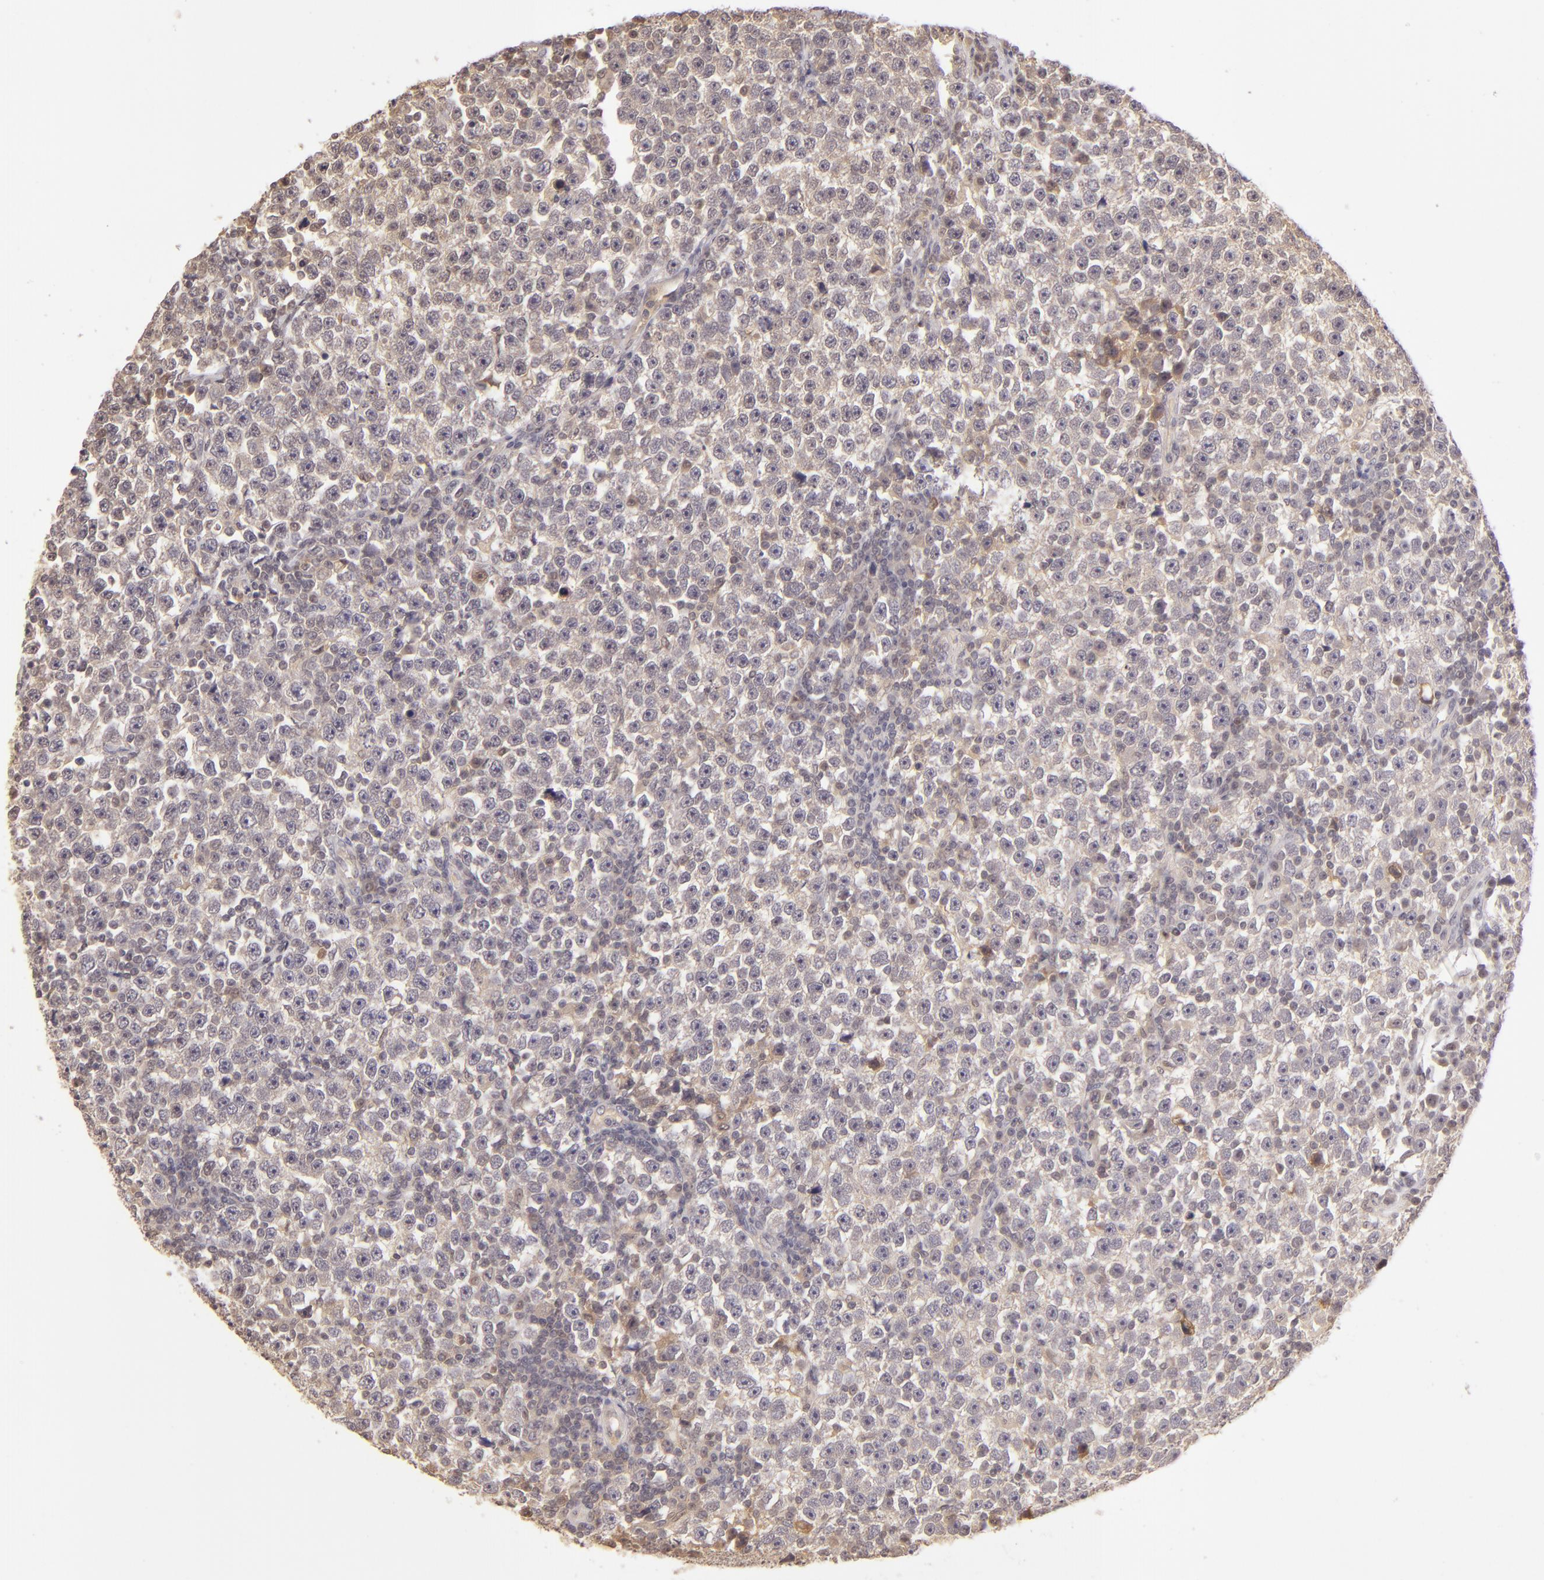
{"staining": {"intensity": "weak", "quantity": ">75%", "location": "cytoplasmic/membranous"}, "tissue": "testis cancer", "cell_type": "Tumor cells", "image_type": "cancer", "snomed": [{"axis": "morphology", "description": "Seminoma, NOS"}, {"axis": "topography", "description": "Testis"}], "caption": "This photomicrograph exhibits immunohistochemistry staining of testis seminoma, with low weak cytoplasmic/membranous positivity in approximately >75% of tumor cells.", "gene": "LRG1", "patient": {"sex": "male", "age": 43}}